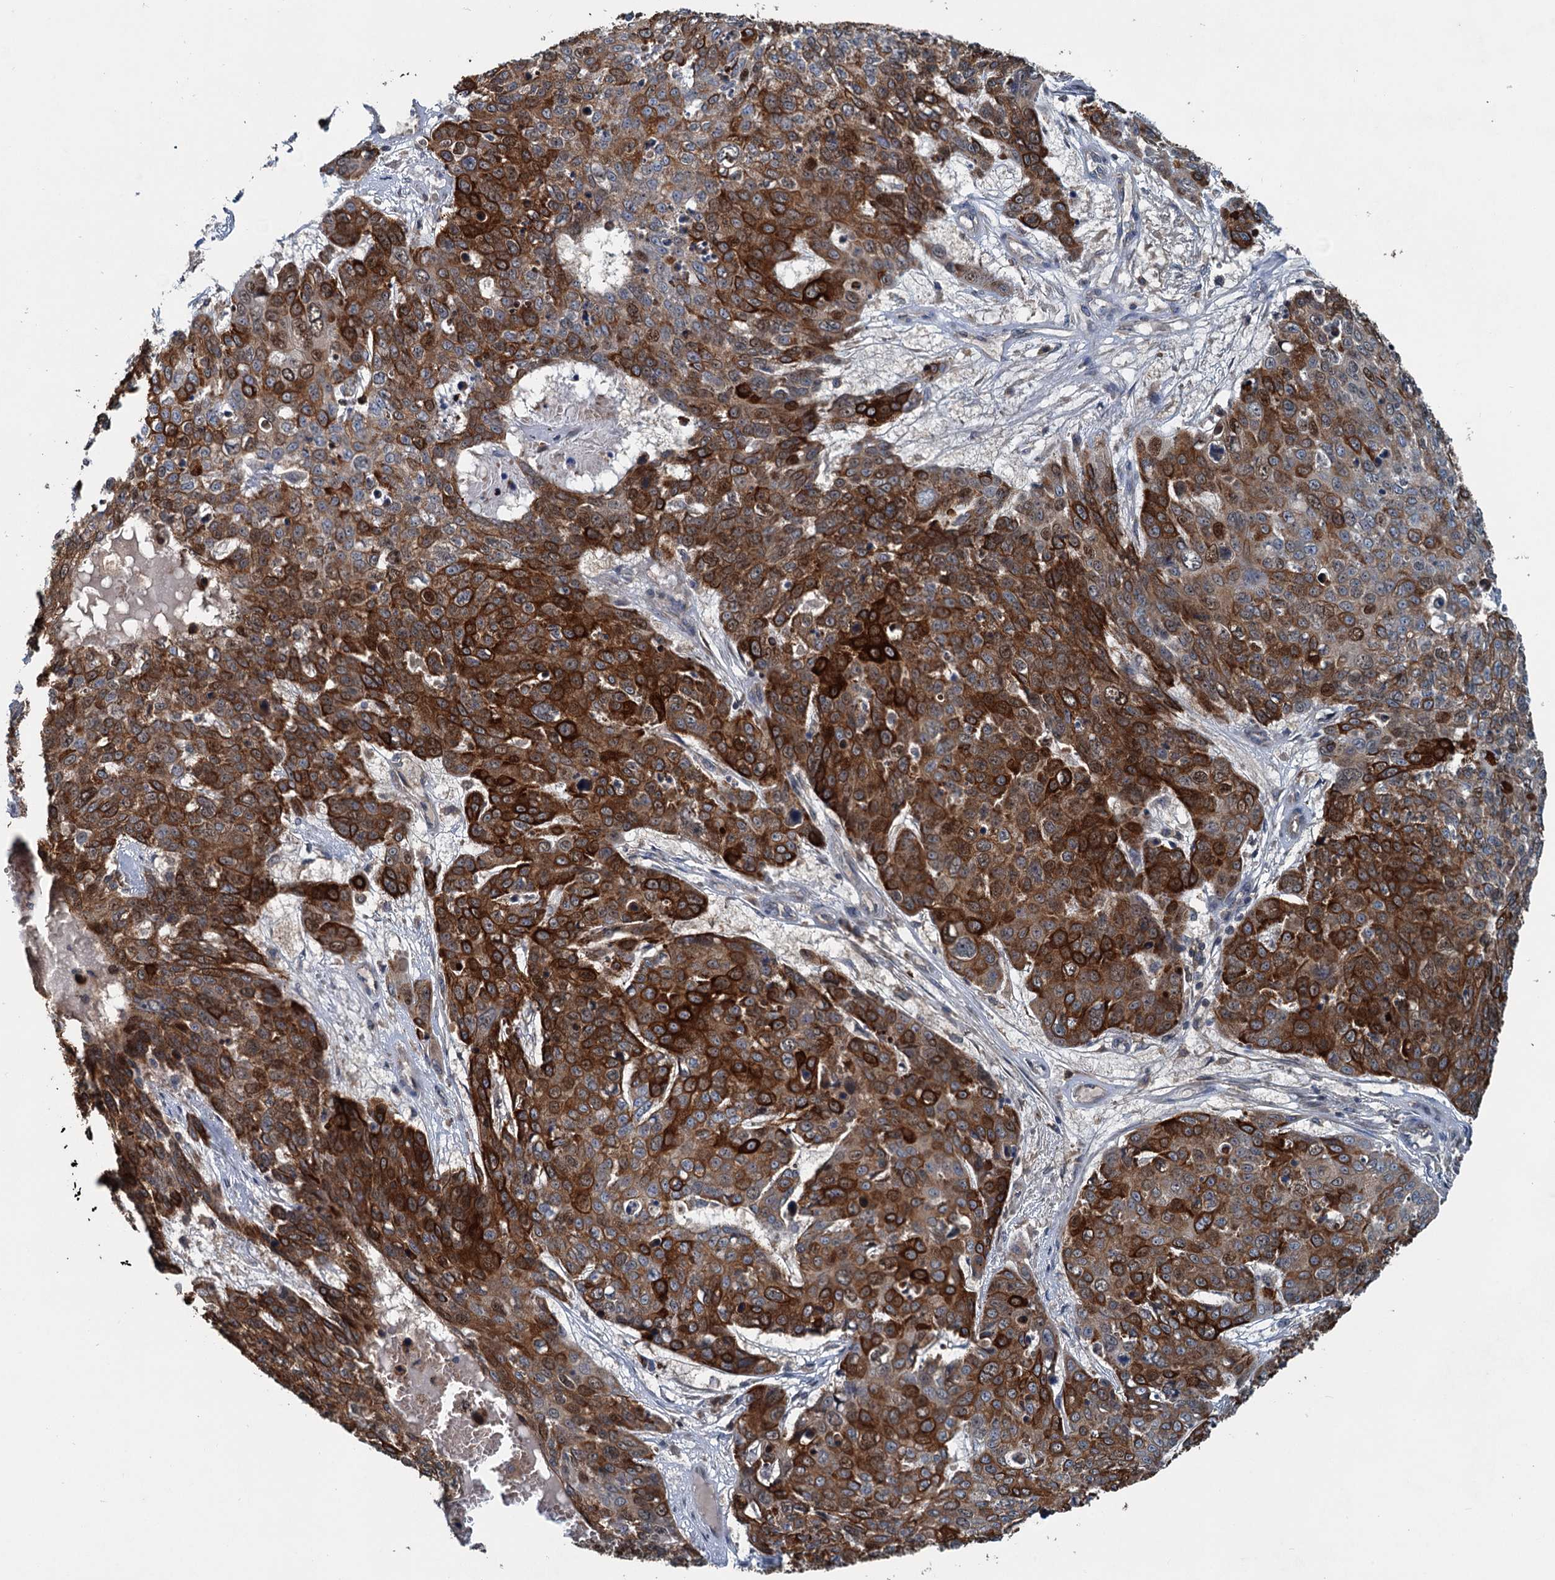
{"staining": {"intensity": "strong", "quantity": ">75%", "location": "cytoplasmic/membranous"}, "tissue": "skin cancer", "cell_type": "Tumor cells", "image_type": "cancer", "snomed": [{"axis": "morphology", "description": "Squamous cell carcinoma, NOS"}, {"axis": "topography", "description": "Skin"}], "caption": "Protein positivity by immunohistochemistry (IHC) exhibits strong cytoplasmic/membranous positivity in about >75% of tumor cells in skin squamous cell carcinoma. (DAB (3,3'-diaminobenzidine) = brown stain, brightfield microscopy at high magnification).", "gene": "TEDC1", "patient": {"sex": "male", "age": 71}}